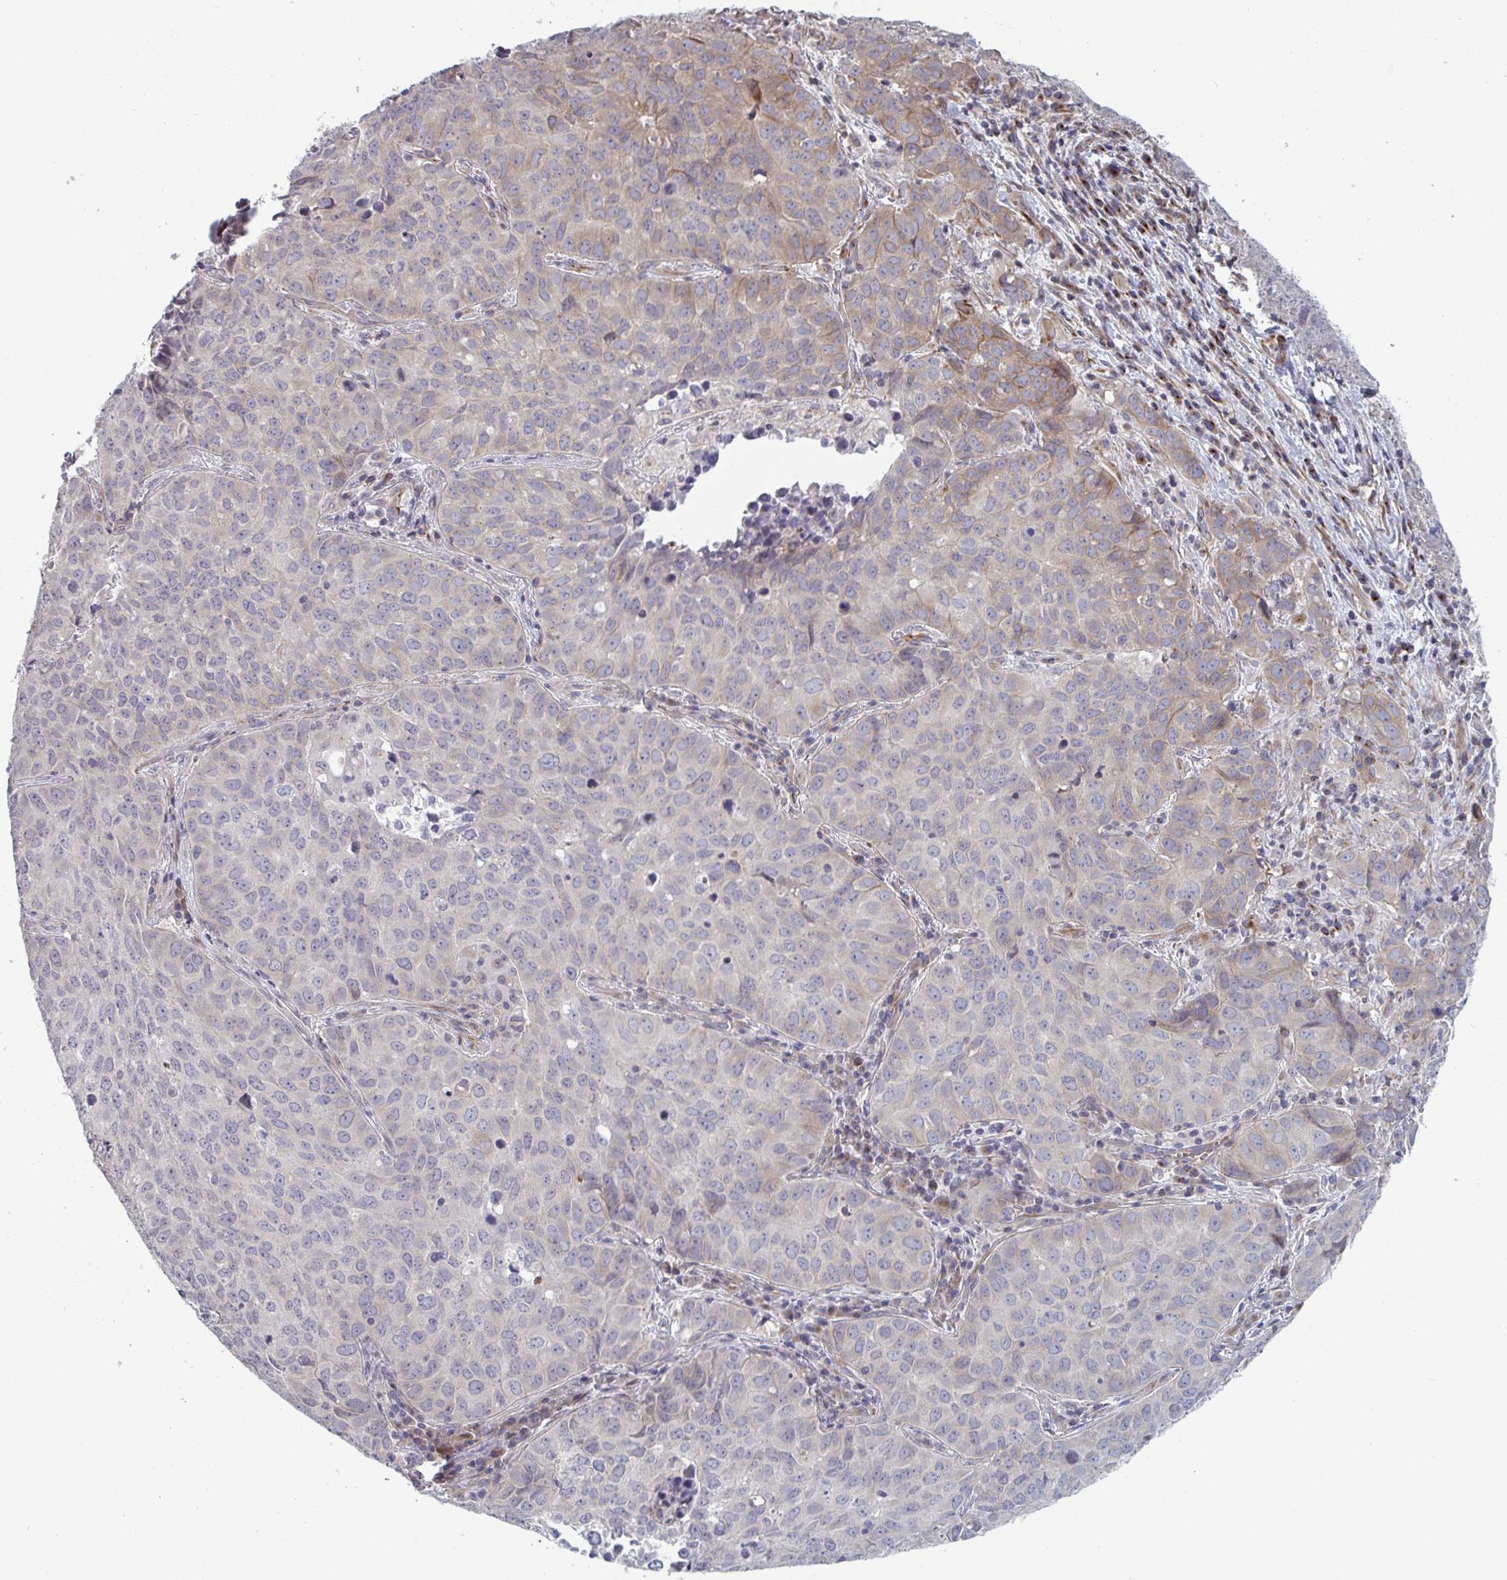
{"staining": {"intensity": "weak", "quantity": "<25%", "location": "cytoplasmic/membranous"}, "tissue": "lung cancer", "cell_type": "Tumor cells", "image_type": "cancer", "snomed": [{"axis": "morphology", "description": "Adenocarcinoma, NOS"}, {"axis": "topography", "description": "Lung"}], "caption": "Tumor cells are negative for brown protein staining in lung adenocarcinoma.", "gene": "TNFSF10", "patient": {"sex": "female", "age": 50}}